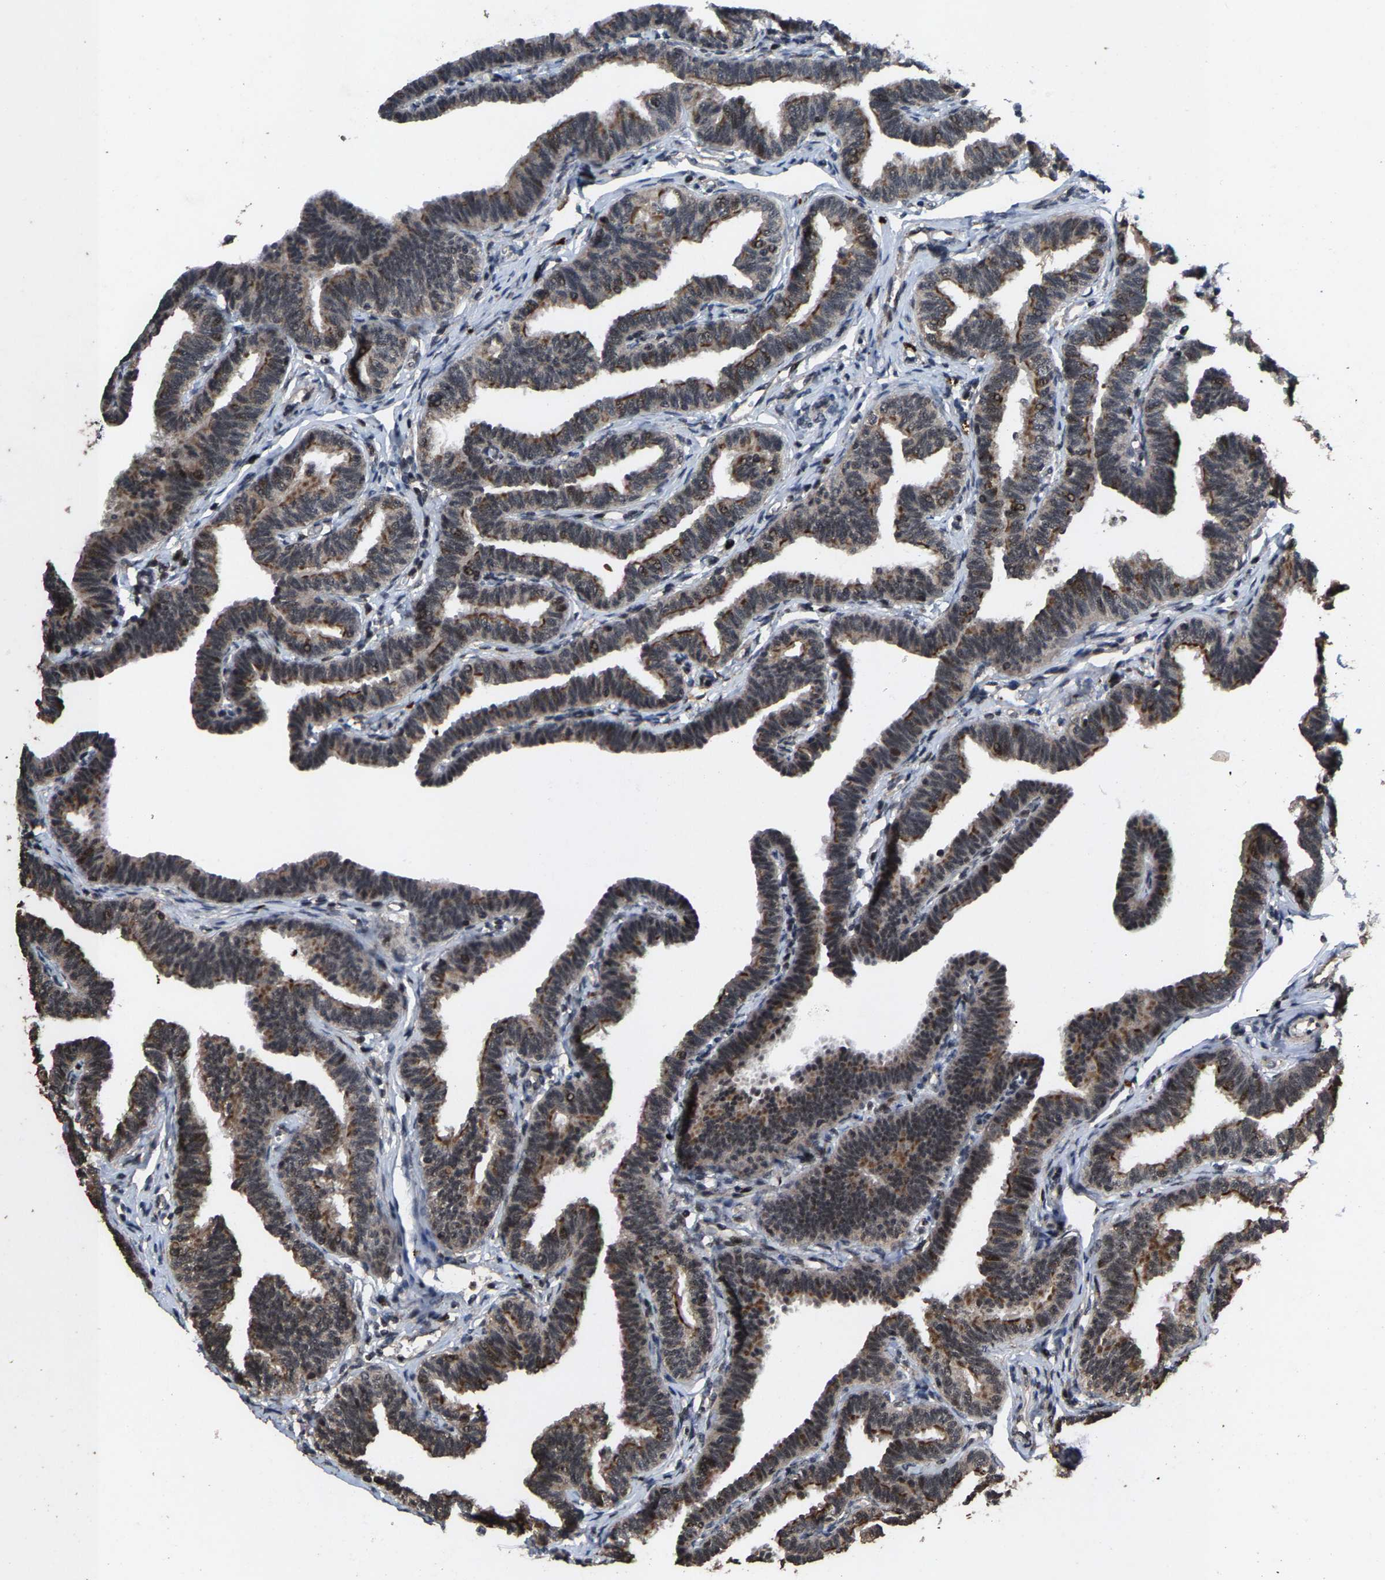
{"staining": {"intensity": "moderate", "quantity": ">75%", "location": "cytoplasmic/membranous"}, "tissue": "fallopian tube", "cell_type": "Glandular cells", "image_type": "normal", "snomed": [{"axis": "morphology", "description": "Normal tissue, NOS"}, {"axis": "topography", "description": "Fallopian tube"}, {"axis": "topography", "description": "Ovary"}], "caption": "Immunohistochemistry micrograph of benign fallopian tube: fallopian tube stained using immunohistochemistry displays medium levels of moderate protein expression localized specifically in the cytoplasmic/membranous of glandular cells, appearing as a cytoplasmic/membranous brown color.", "gene": "HAUS6", "patient": {"sex": "female", "age": 23}}